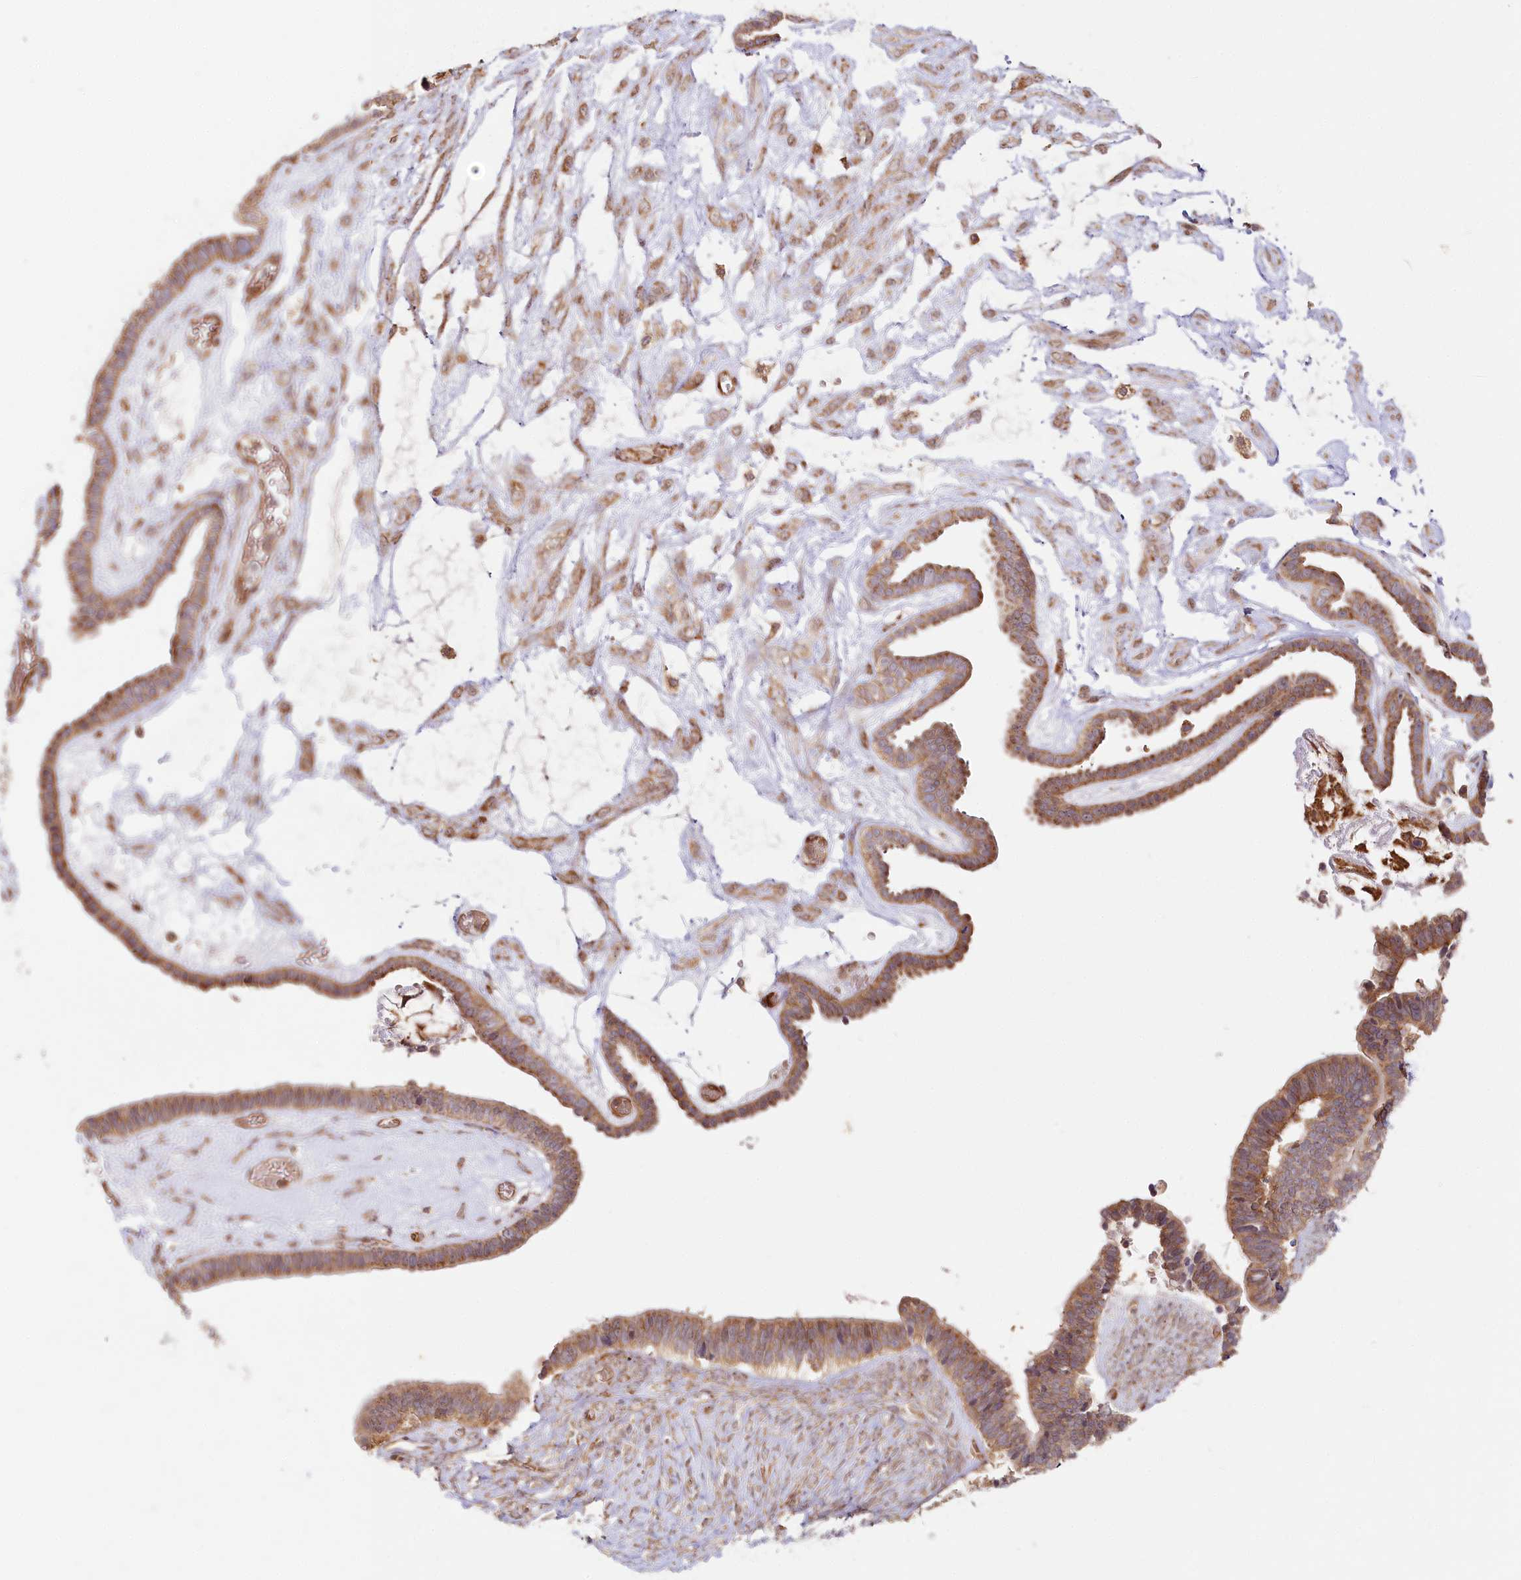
{"staining": {"intensity": "moderate", "quantity": ">75%", "location": "cytoplasmic/membranous"}, "tissue": "ovarian cancer", "cell_type": "Tumor cells", "image_type": "cancer", "snomed": [{"axis": "morphology", "description": "Cystadenocarcinoma, serous, NOS"}, {"axis": "topography", "description": "Ovary"}], "caption": "There is medium levels of moderate cytoplasmic/membranous positivity in tumor cells of ovarian cancer, as demonstrated by immunohistochemical staining (brown color).", "gene": "OTUD4", "patient": {"sex": "female", "age": 56}}